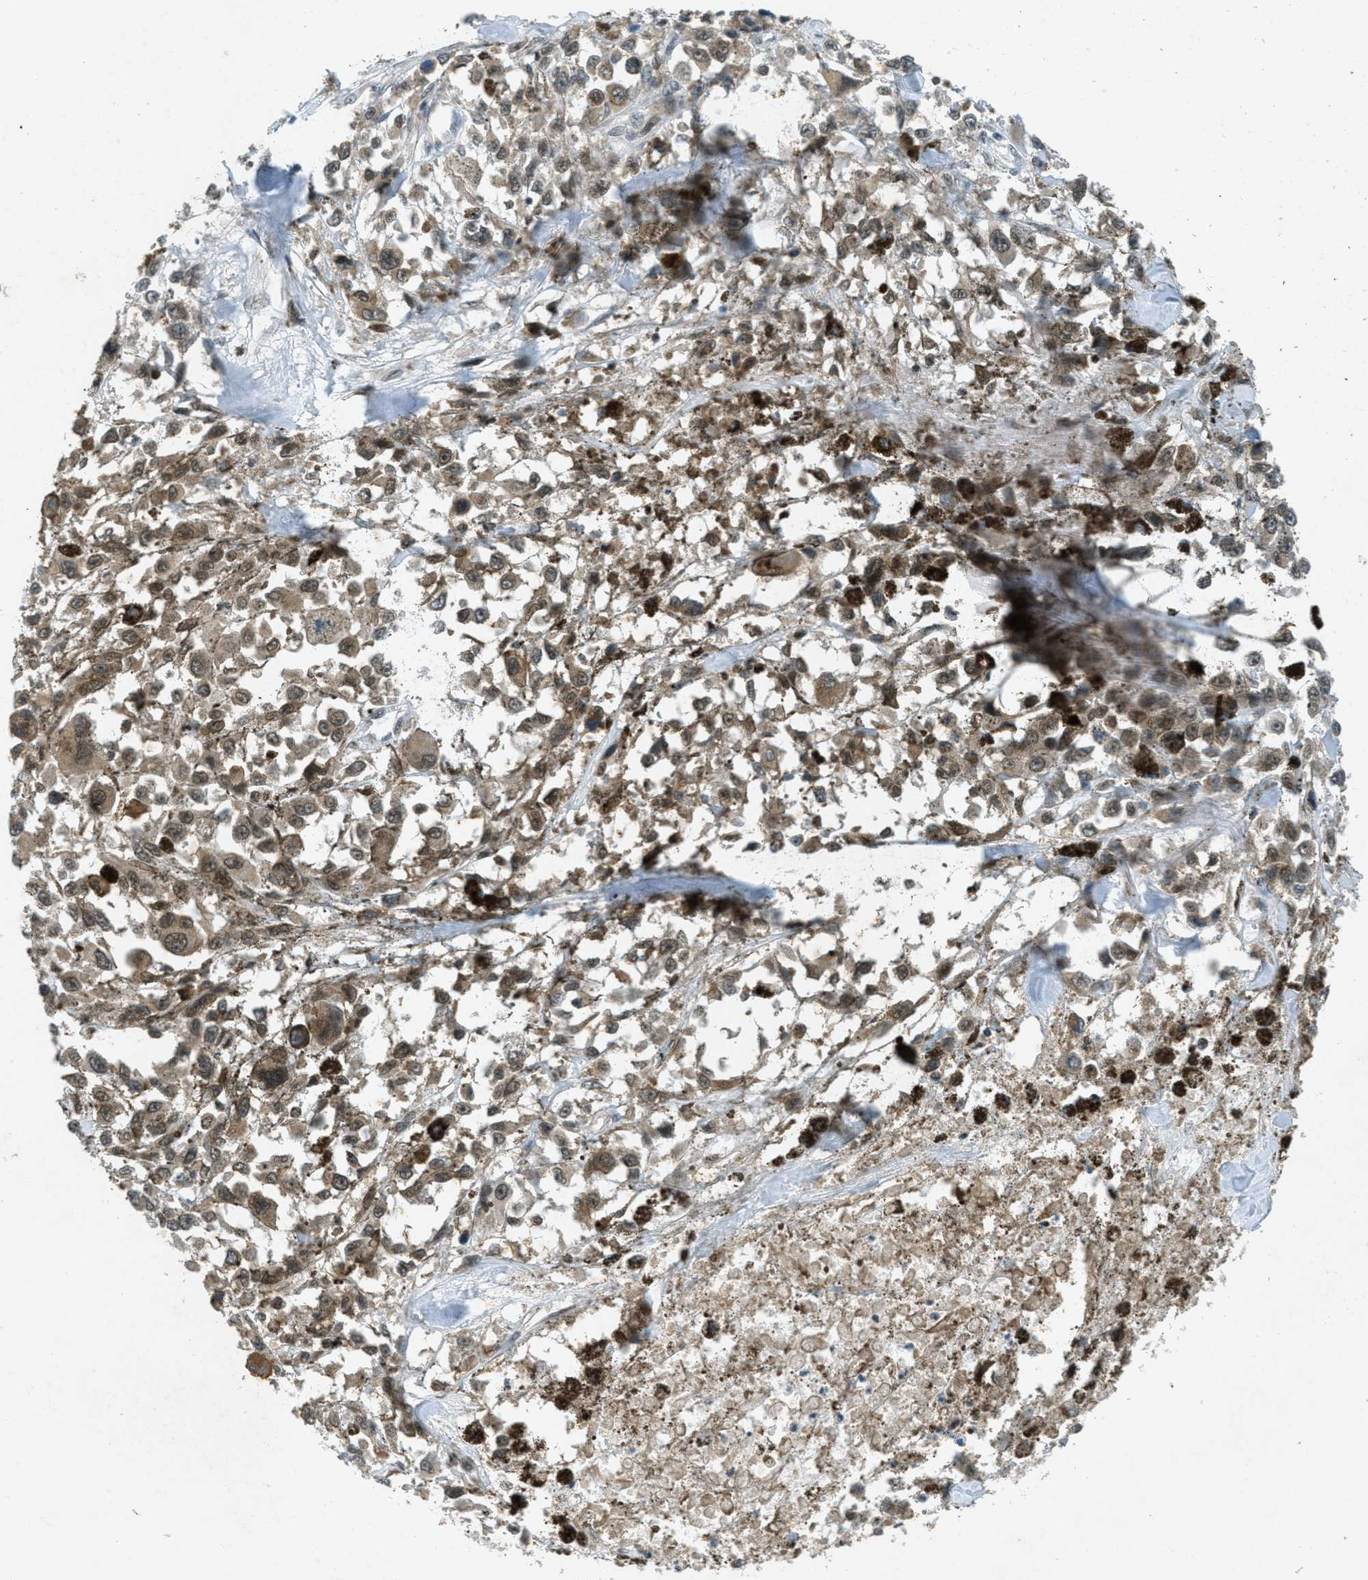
{"staining": {"intensity": "weak", "quantity": "25%-75%", "location": "cytoplasmic/membranous"}, "tissue": "melanoma", "cell_type": "Tumor cells", "image_type": "cancer", "snomed": [{"axis": "morphology", "description": "Malignant melanoma, Metastatic site"}, {"axis": "topography", "description": "Lymph node"}], "caption": "IHC staining of malignant melanoma (metastatic site), which displays low levels of weak cytoplasmic/membranous staining in approximately 25%-75% of tumor cells indicating weak cytoplasmic/membranous protein expression. The staining was performed using DAB (3,3'-diaminobenzidine) (brown) for protein detection and nuclei were counterstained in hematoxylin (blue).", "gene": "TCF20", "patient": {"sex": "male", "age": 59}}